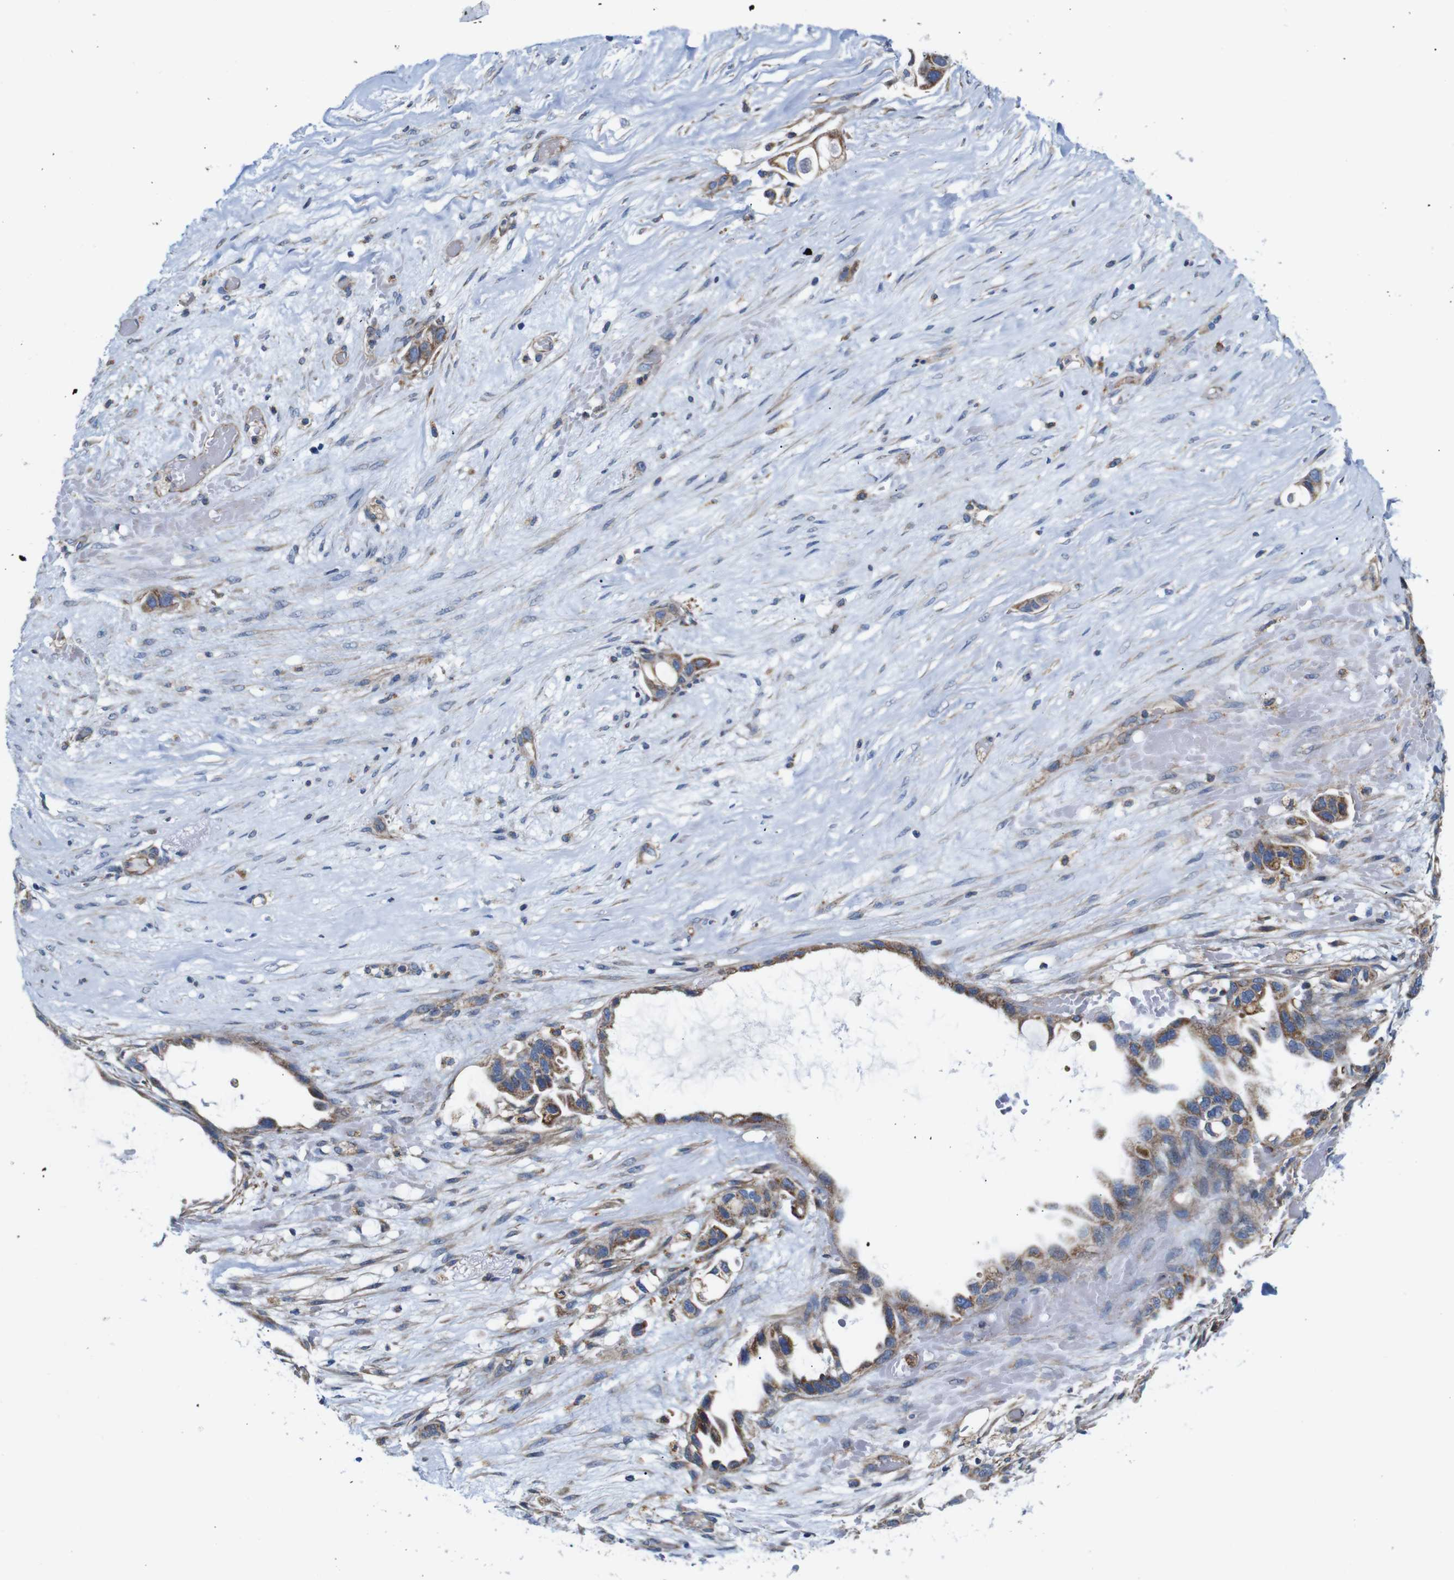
{"staining": {"intensity": "moderate", "quantity": ">75%", "location": "cytoplasmic/membranous"}, "tissue": "liver cancer", "cell_type": "Tumor cells", "image_type": "cancer", "snomed": [{"axis": "morphology", "description": "Cholangiocarcinoma"}, {"axis": "topography", "description": "Liver"}], "caption": "Protein staining reveals moderate cytoplasmic/membranous expression in about >75% of tumor cells in liver cholangiocarcinoma.", "gene": "PDCD1LG2", "patient": {"sex": "female", "age": 65}}